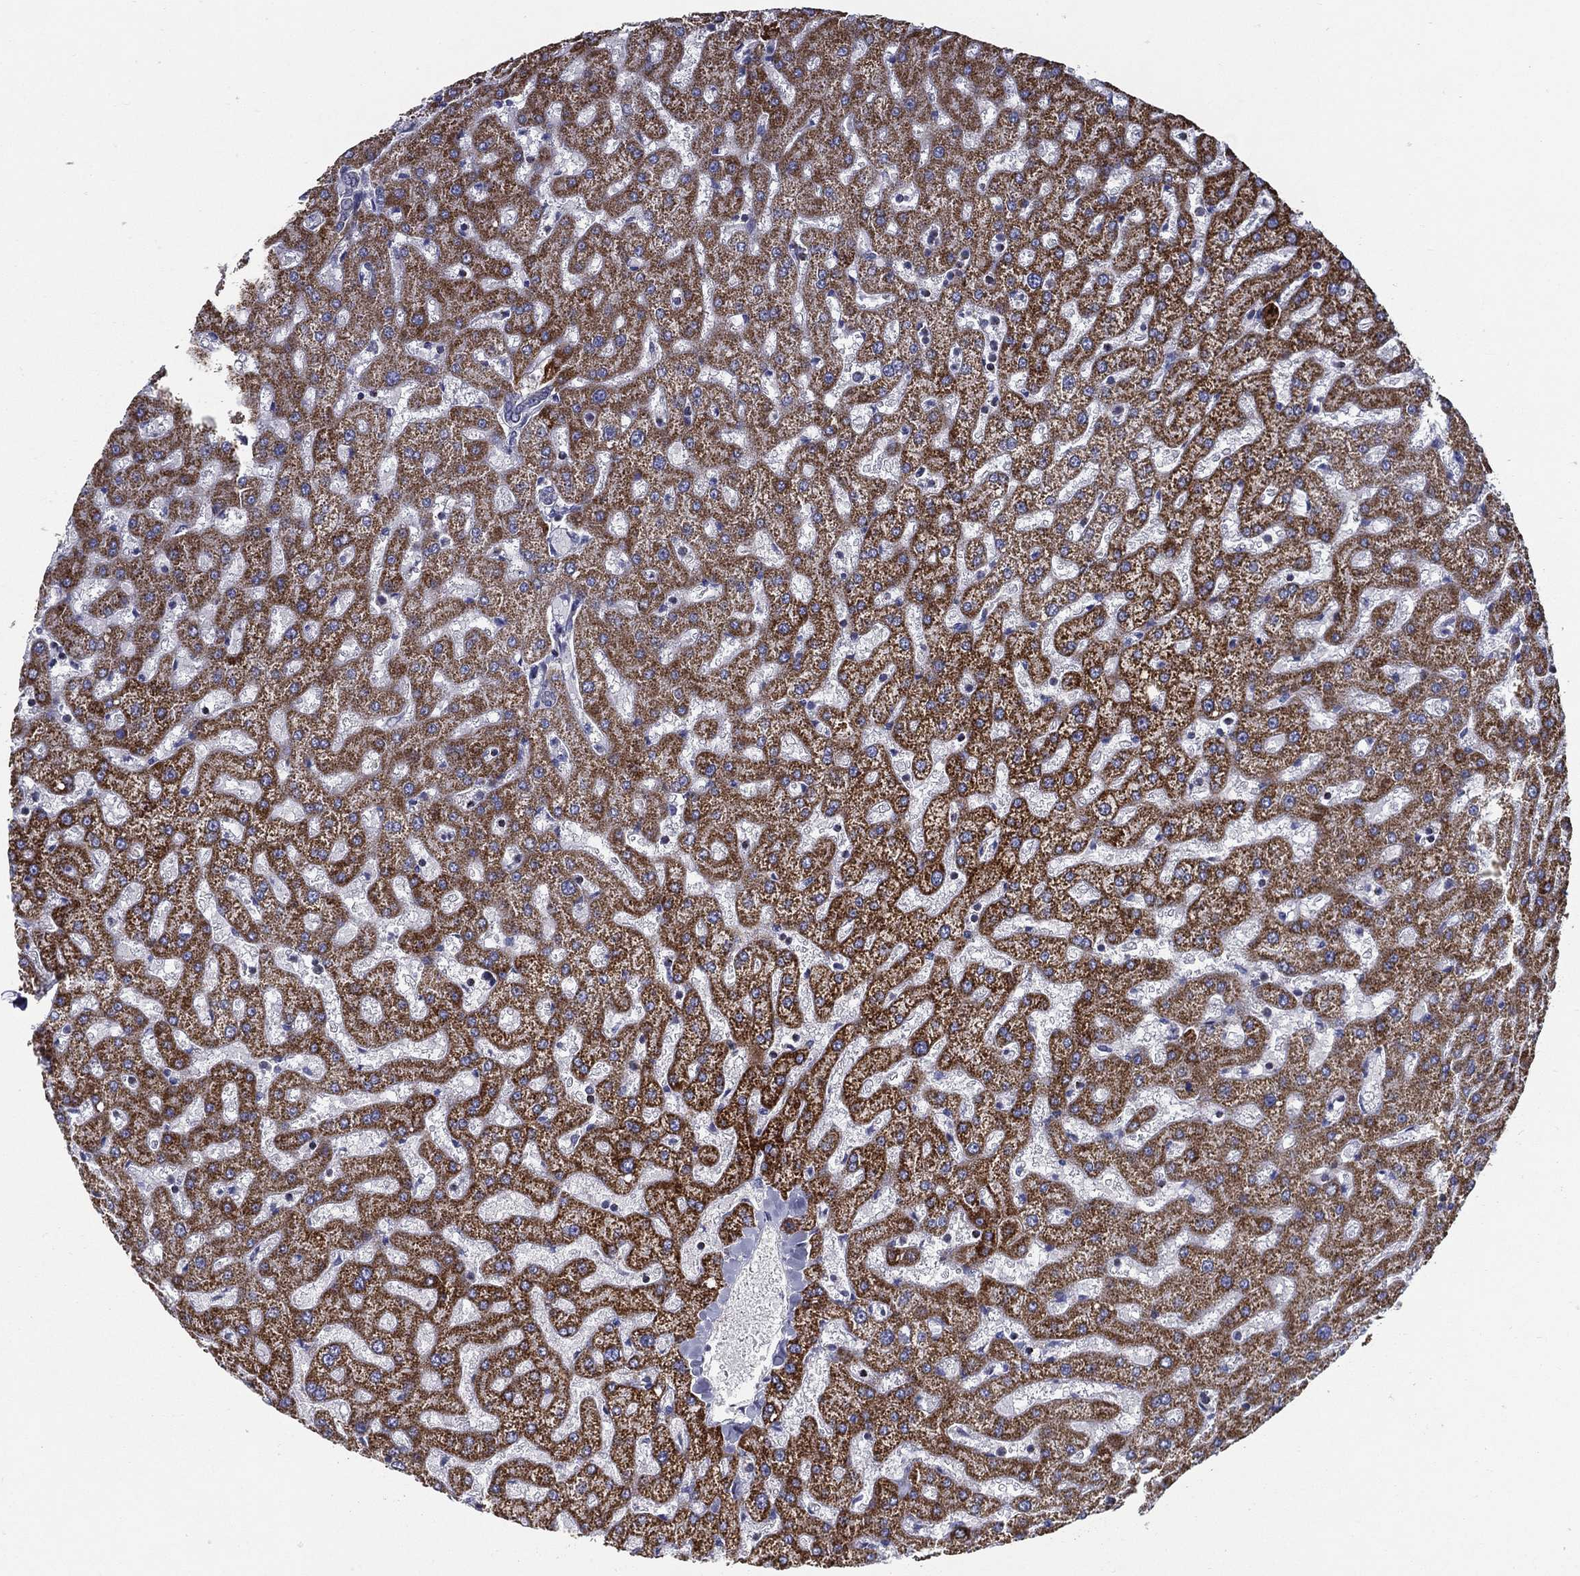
{"staining": {"intensity": "negative", "quantity": "none", "location": "none"}, "tissue": "liver", "cell_type": "Cholangiocytes", "image_type": "normal", "snomed": [{"axis": "morphology", "description": "Normal tissue, NOS"}, {"axis": "topography", "description": "Liver"}], "caption": "DAB immunohistochemical staining of benign human liver demonstrates no significant staining in cholangiocytes.", "gene": "SFXN1", "patient": {"sex": "female", "age": 50}}